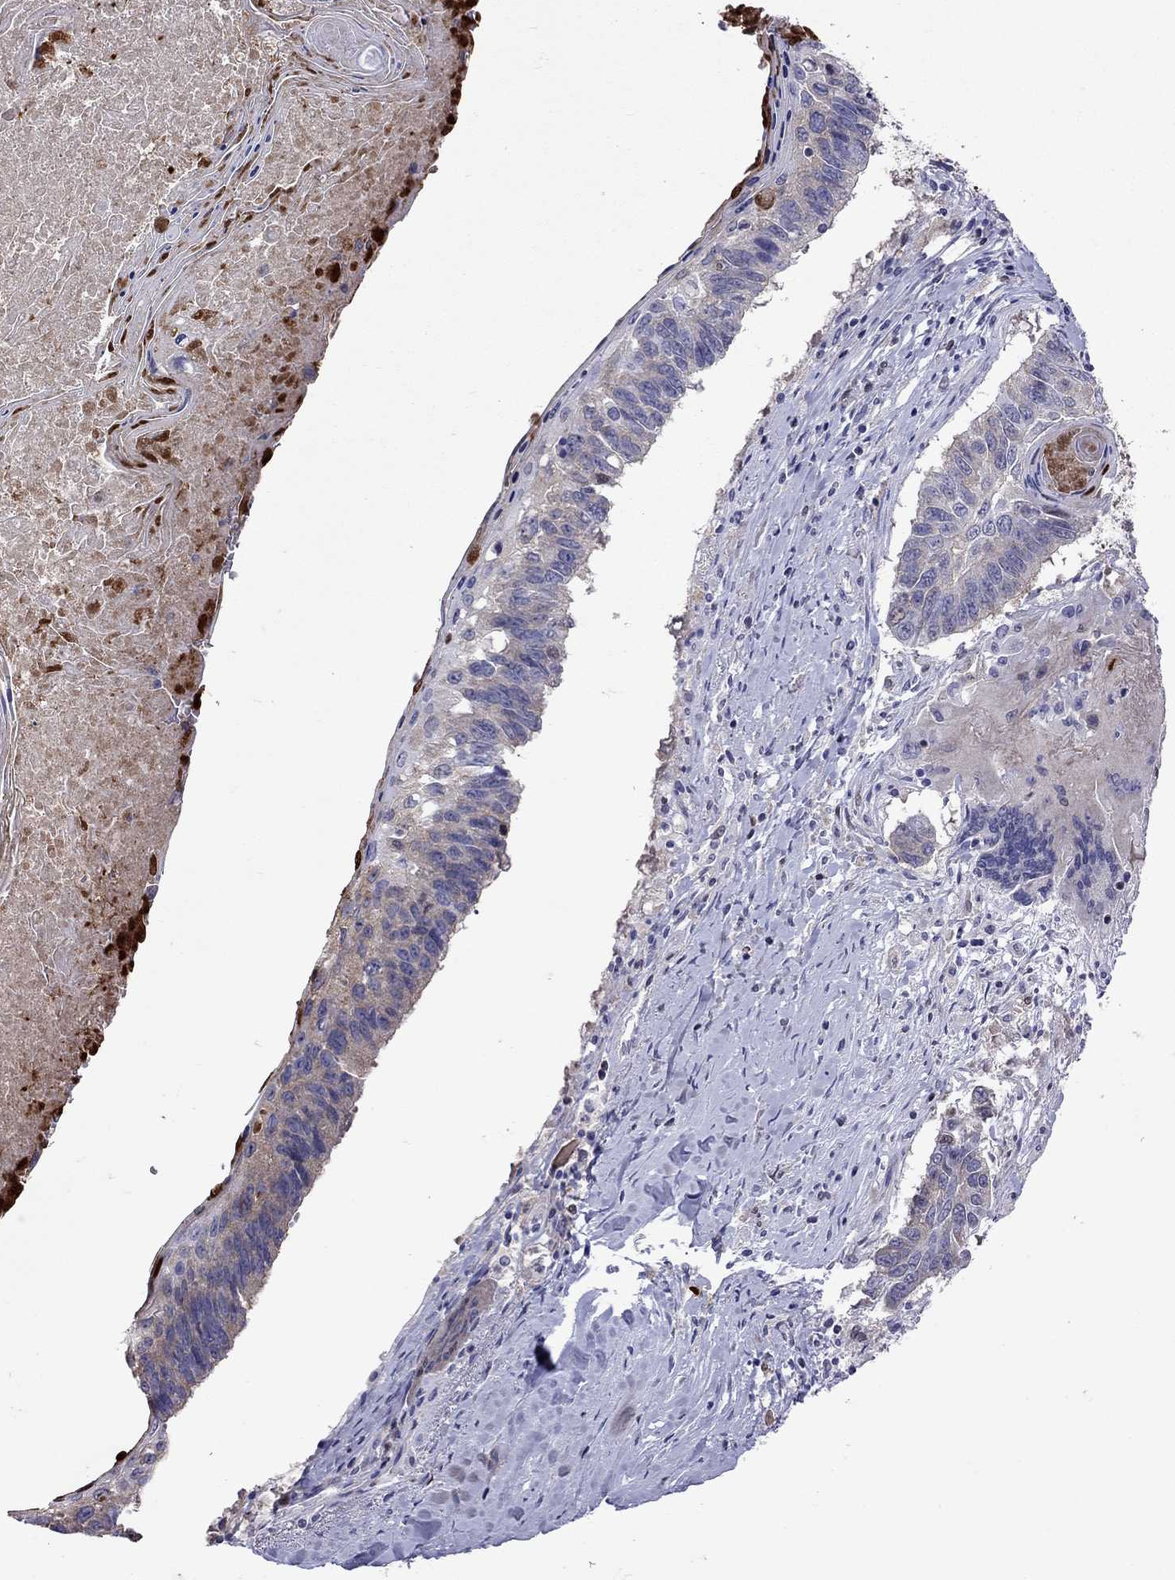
{"staining": {"intensity": "weak", "quantity": "<25%", "location": "cytoplasmic/membranous"}, "tissue": "lung cancer", "cell_type": "Tumor cells", "image_type": "cancer", "snomed": [{"axis": "morphology", "description": "Squamous cell carcinoma, NOS"}, {"axis": "topography", "description": "Lung"}], "caption": "Squamous cell carcinoma (lung) was stained to show a protein in brown. There is no significant staining in tumor cells. (Stains: DAB immunohistochemistry with hematoxylin counter stain, Microscopy: brightfield microscopy at high magnification).", "gene": "SERPINA3", "patient": {"sex": "male", "age": 73}}